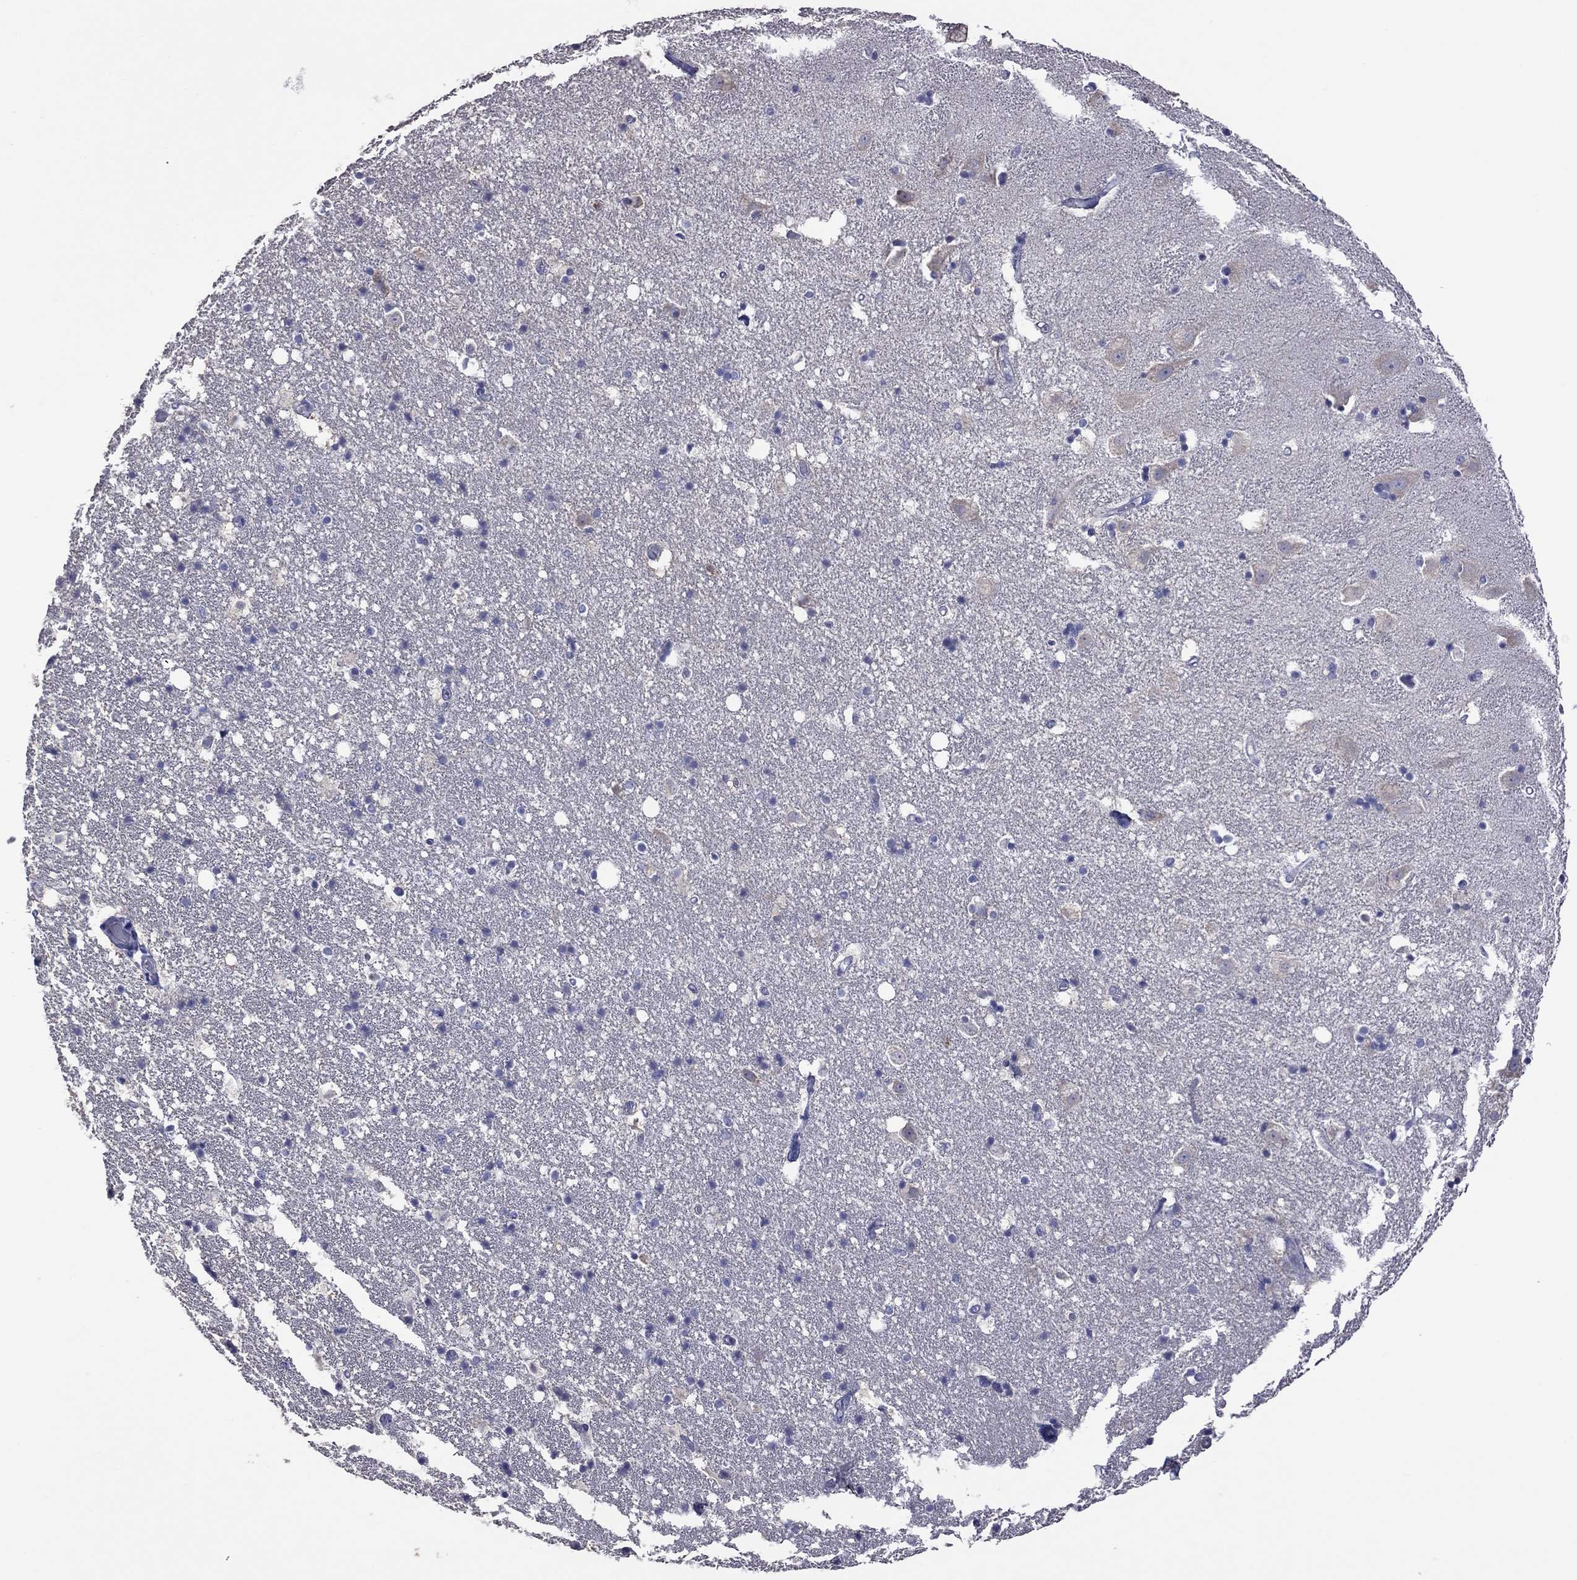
{"staining": {"intensity": "negative", "quantity": "none", "location": "none"}, "tissue": "hippocampus", "cell_type": "Glial cells", "image_type": "normal", "snomed": [{"axis": "morphology", "description": "Normal tissue, NOS"}, {"axis": "topography", "description": "Hippocampus"}], "caption": "IHC of normal hippocampus demonstrates no staining in glial cells. The staining was performed using DAB (3,3'-diaminobenzidine) to visualize the protein expression in brown, while the nuclei were stained in blue with hematoxylin (Magnification: 20x).", "gene": "HYLS1", "patient": {"sex": "male", "age": 49}}